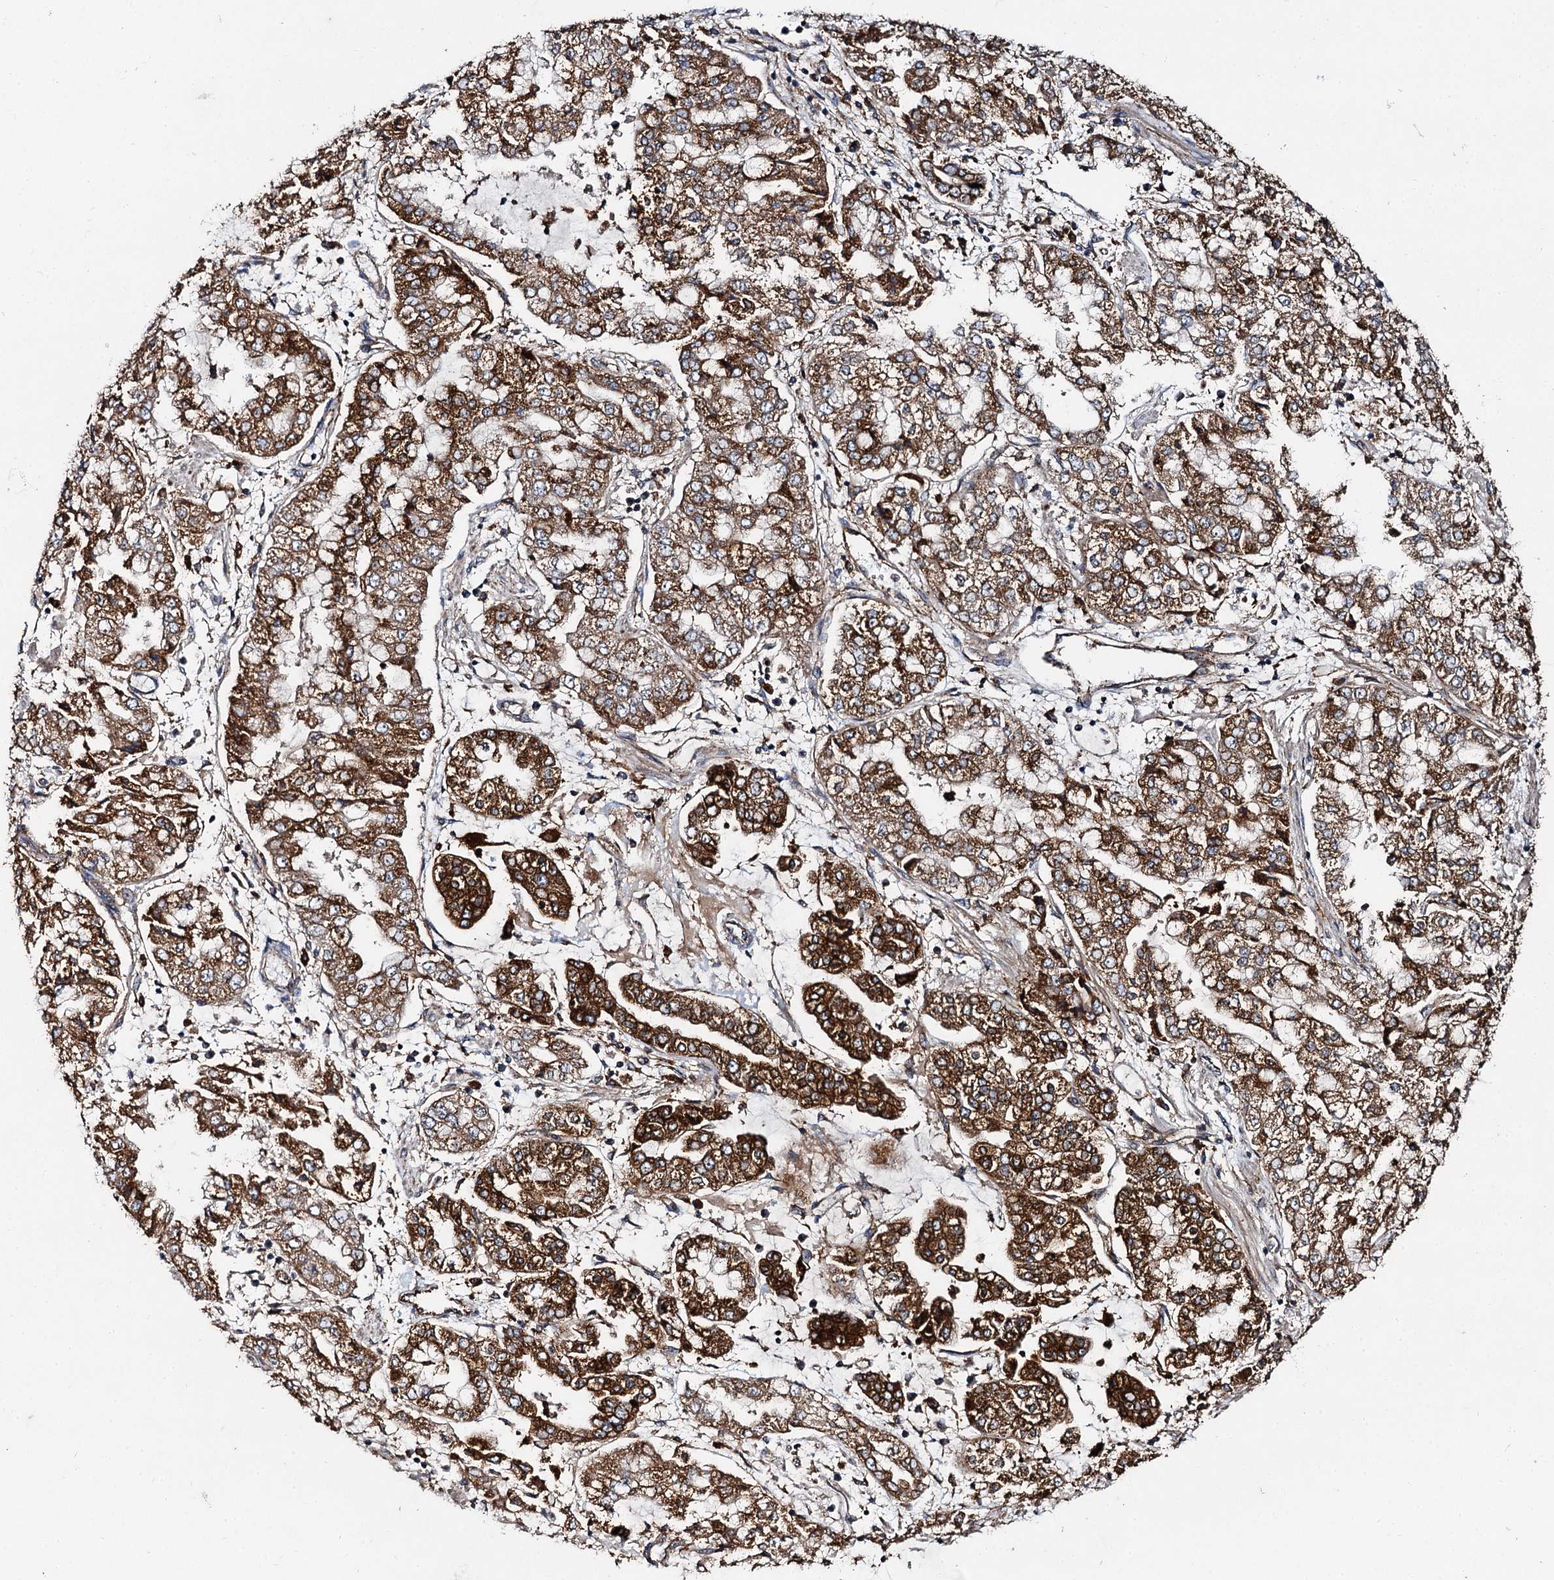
{"staining": {"intensity": "strong", "quantity": ">75%", "location": "cytoplasmic/membranous"}, "tissue": "stomach cancer", "cell_type": "Tumor cells", "image_type": "cancer", "snomed": [{"axis": "morphology", "description": "Adenocarcinoma, NOS"}, {"axis": "topography", "description": "Stomach"}], "caption": "High-magnification brightfield microscopy of stomach cancer (adenocarcinoma) stained with DAB (3,3'-diaminobenzidine) (brown) and counterstained with hematoxylin (blue). tumor cells exhibit strong cytoplasmic/membranous positivity is seen in about>75% of cells.", "gene": "GBA1", "patient": {"sex": "male", "age": 76}}